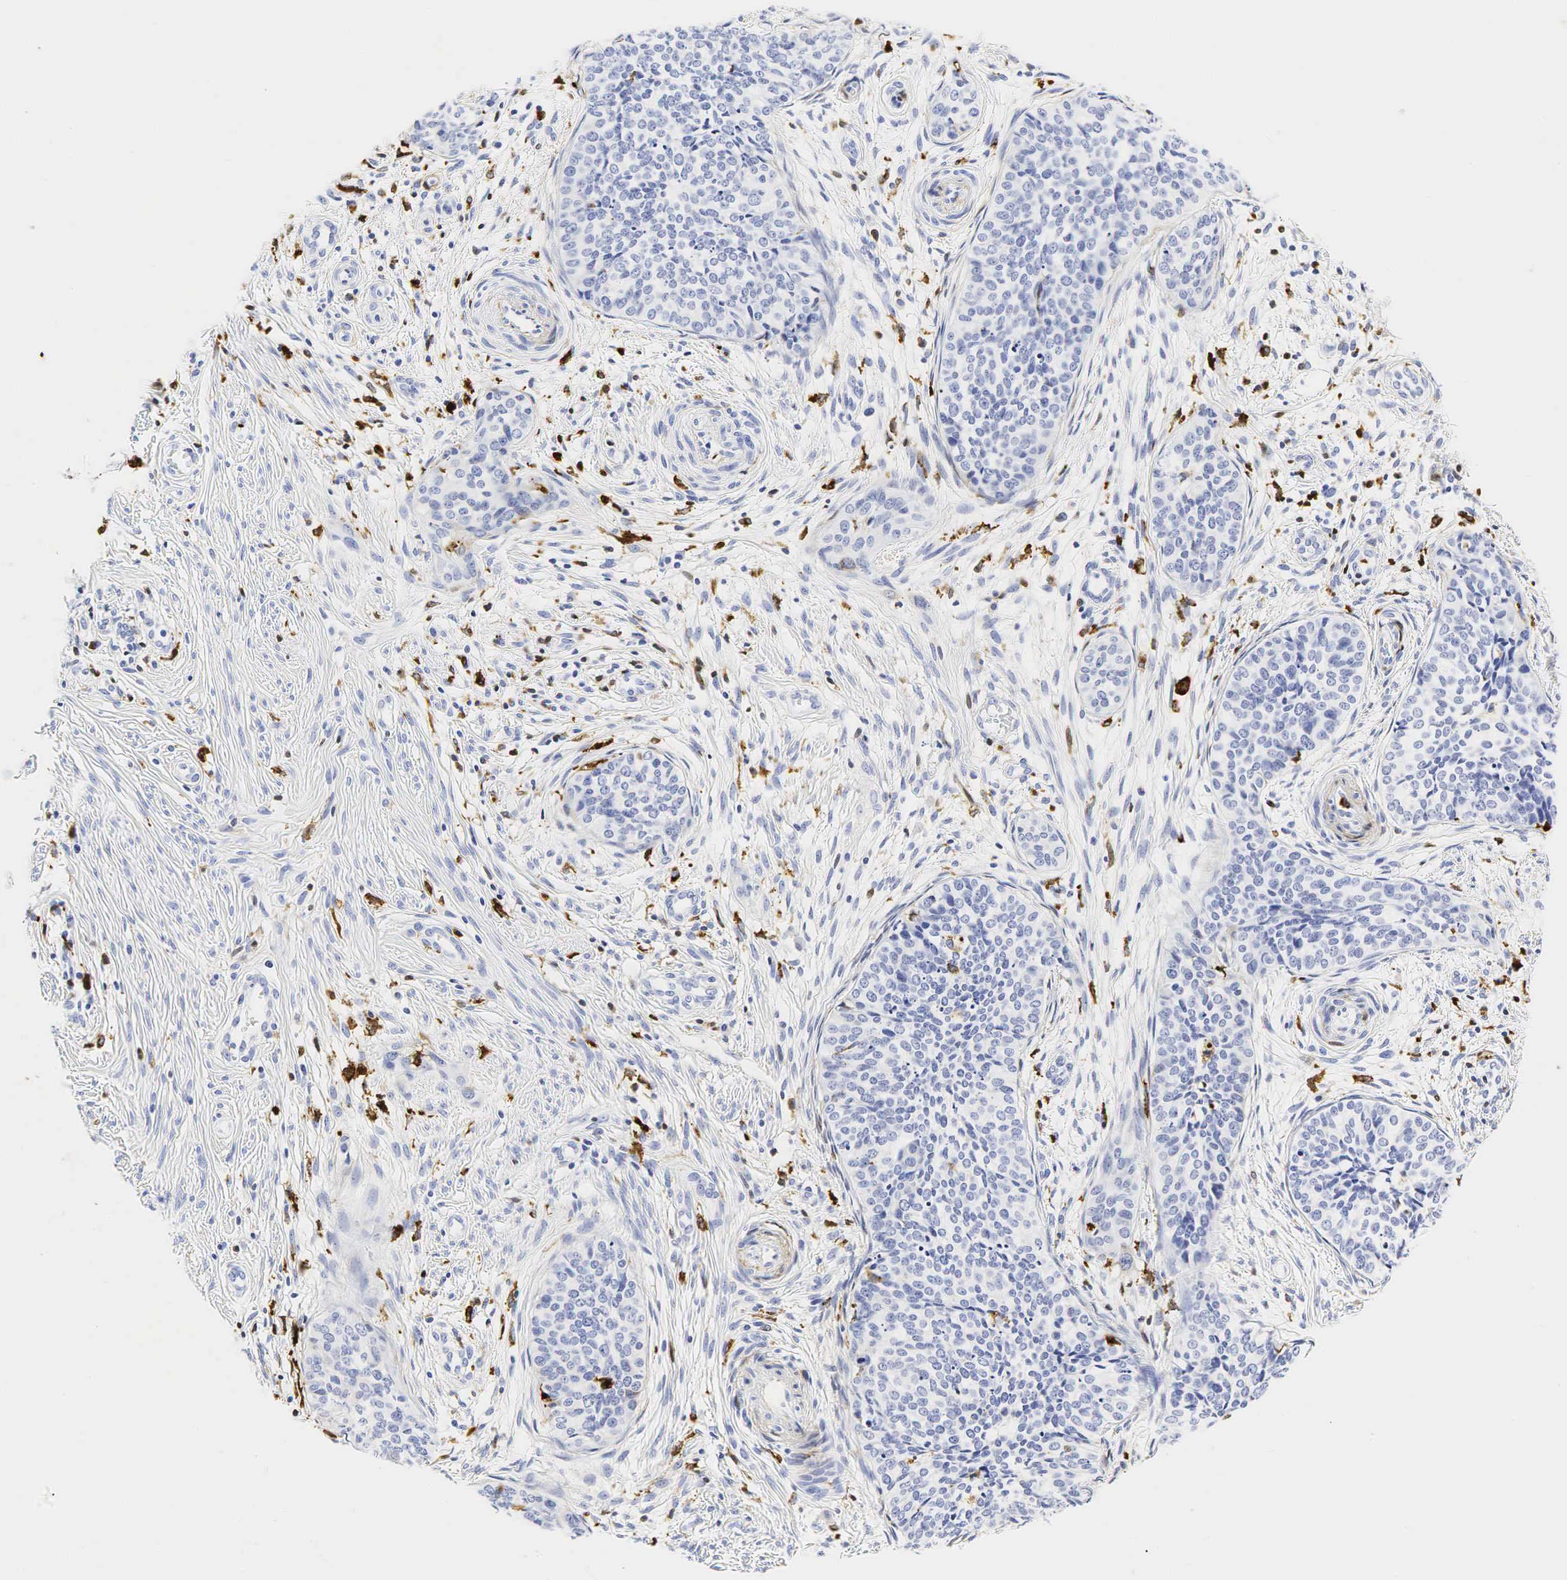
{"staining": {"intensity": "negative", "quantity": "none", "location": "none"}, "tissue": "cervical cancer", "cell_type": "Tumor cells", "image_type": "cancer", "snomed": [{"axis": "morphology", "description": "Squamous cell carcinoma, NOS"}, {"axis": "topography", "description": "Cervix"}], "caption": "IHC image of cervical squamous cell carcinoma stained for a protein (brown), which reveals no positivity in tumor cells. (DAB IHC visualized using brightfield microscopy, high magnification).", "gene": "LYZ", "patient": {"sex": "female", "age": 34}}